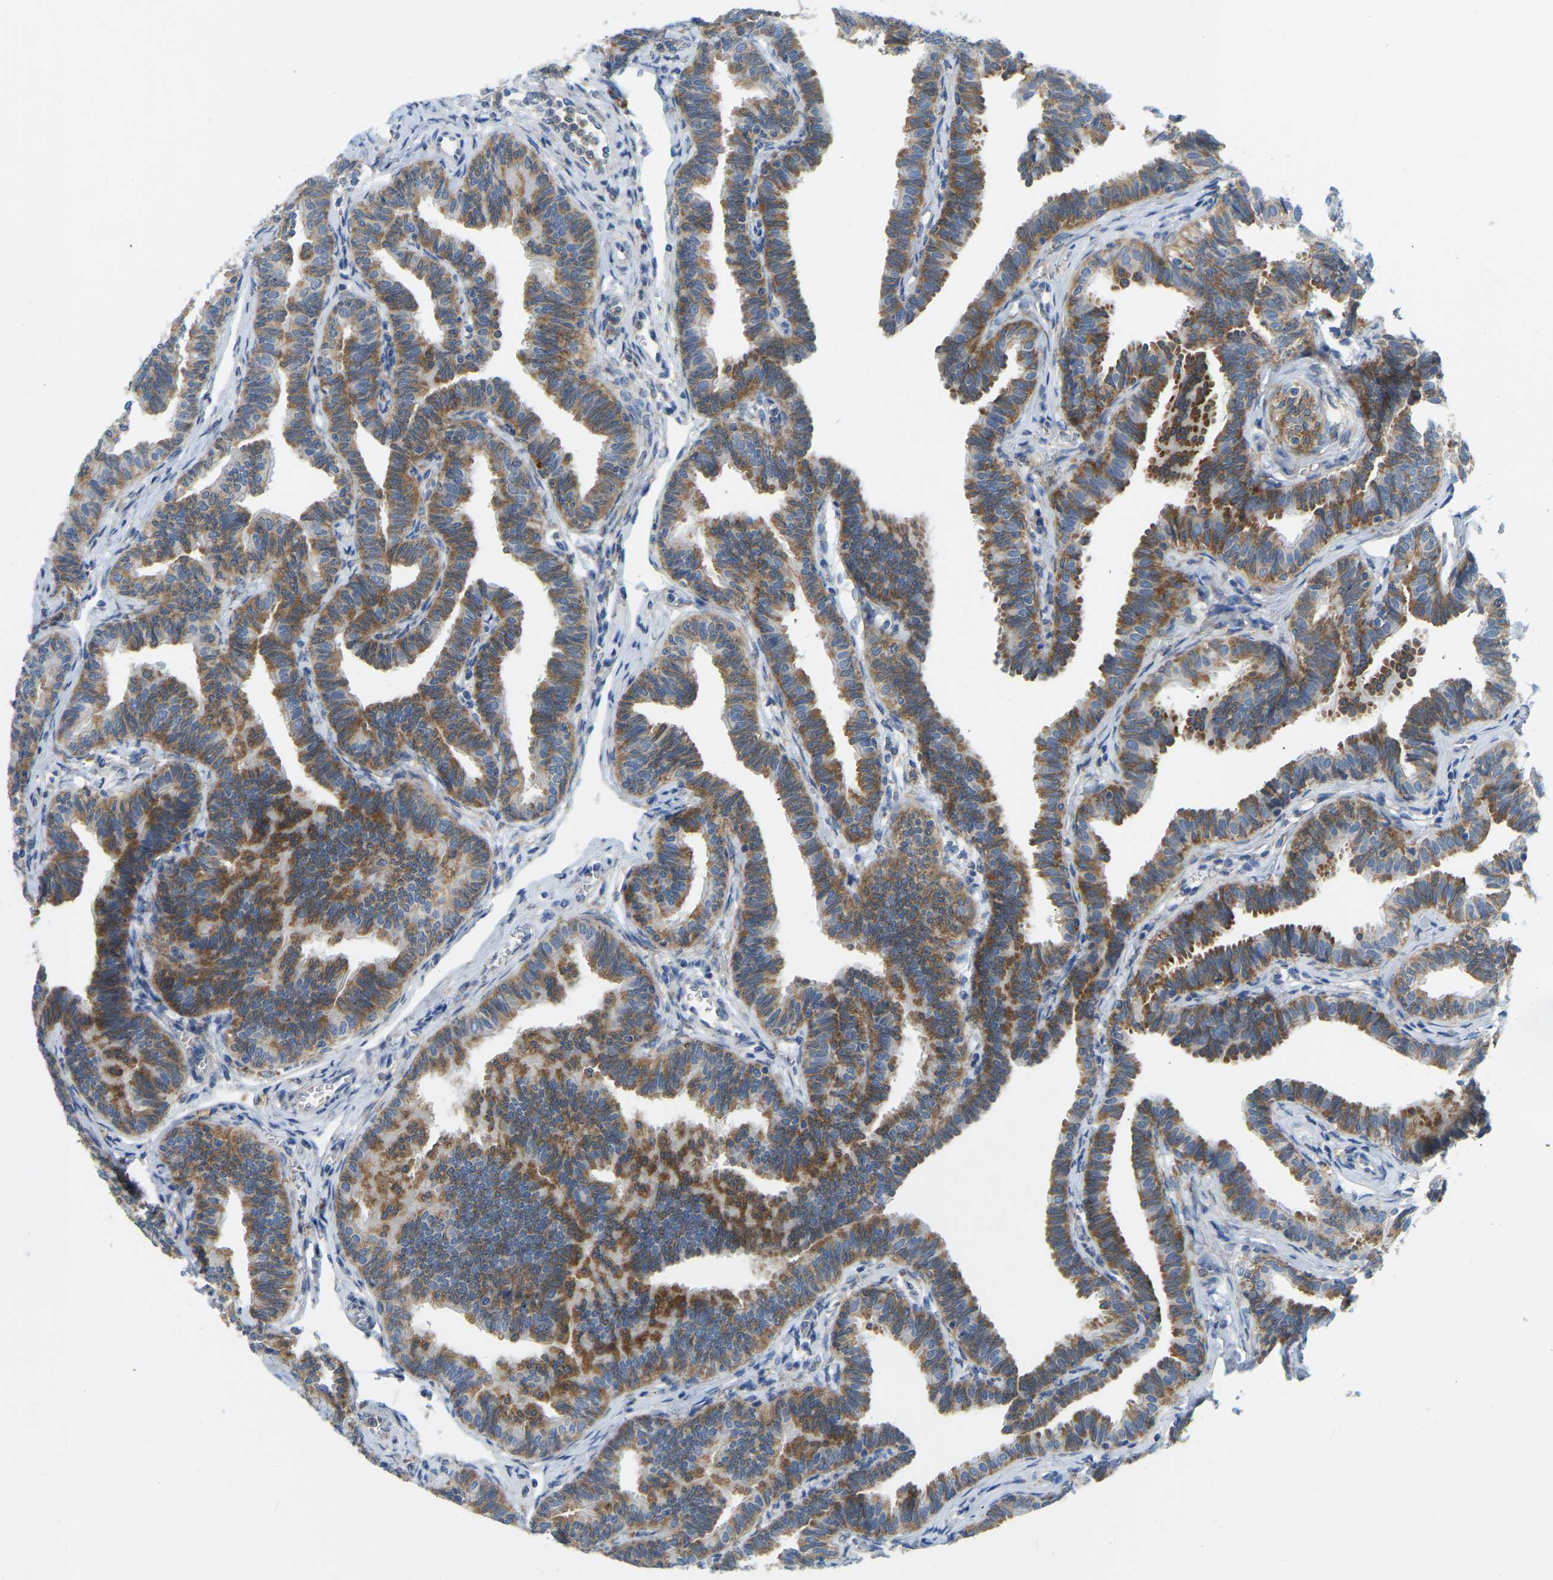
{"staining": {"intensity": "strong", "quantity": ">75%", "location": "cytoplasmic/membranous"}, "tissue": "fallopian tube", "cell_type": "Glandular cells", "image_type": "normal", "snomed": [{"axis": "morphology", "description": "Normal tissue, NOS"}, {"axis": "topography", "description": "Fallopian tube"}, {"axis": "topography", "description": "Ovary"}], "caption": "High-power microscopy captured an immunohistochemistry photomicrograph of normal fallopian tube, revealing strong cytoplasmic/membranous positivity in approximately >75% of glandular cells.", "gene": "SND1", "patient": {"sex": "female", "age": 23}}